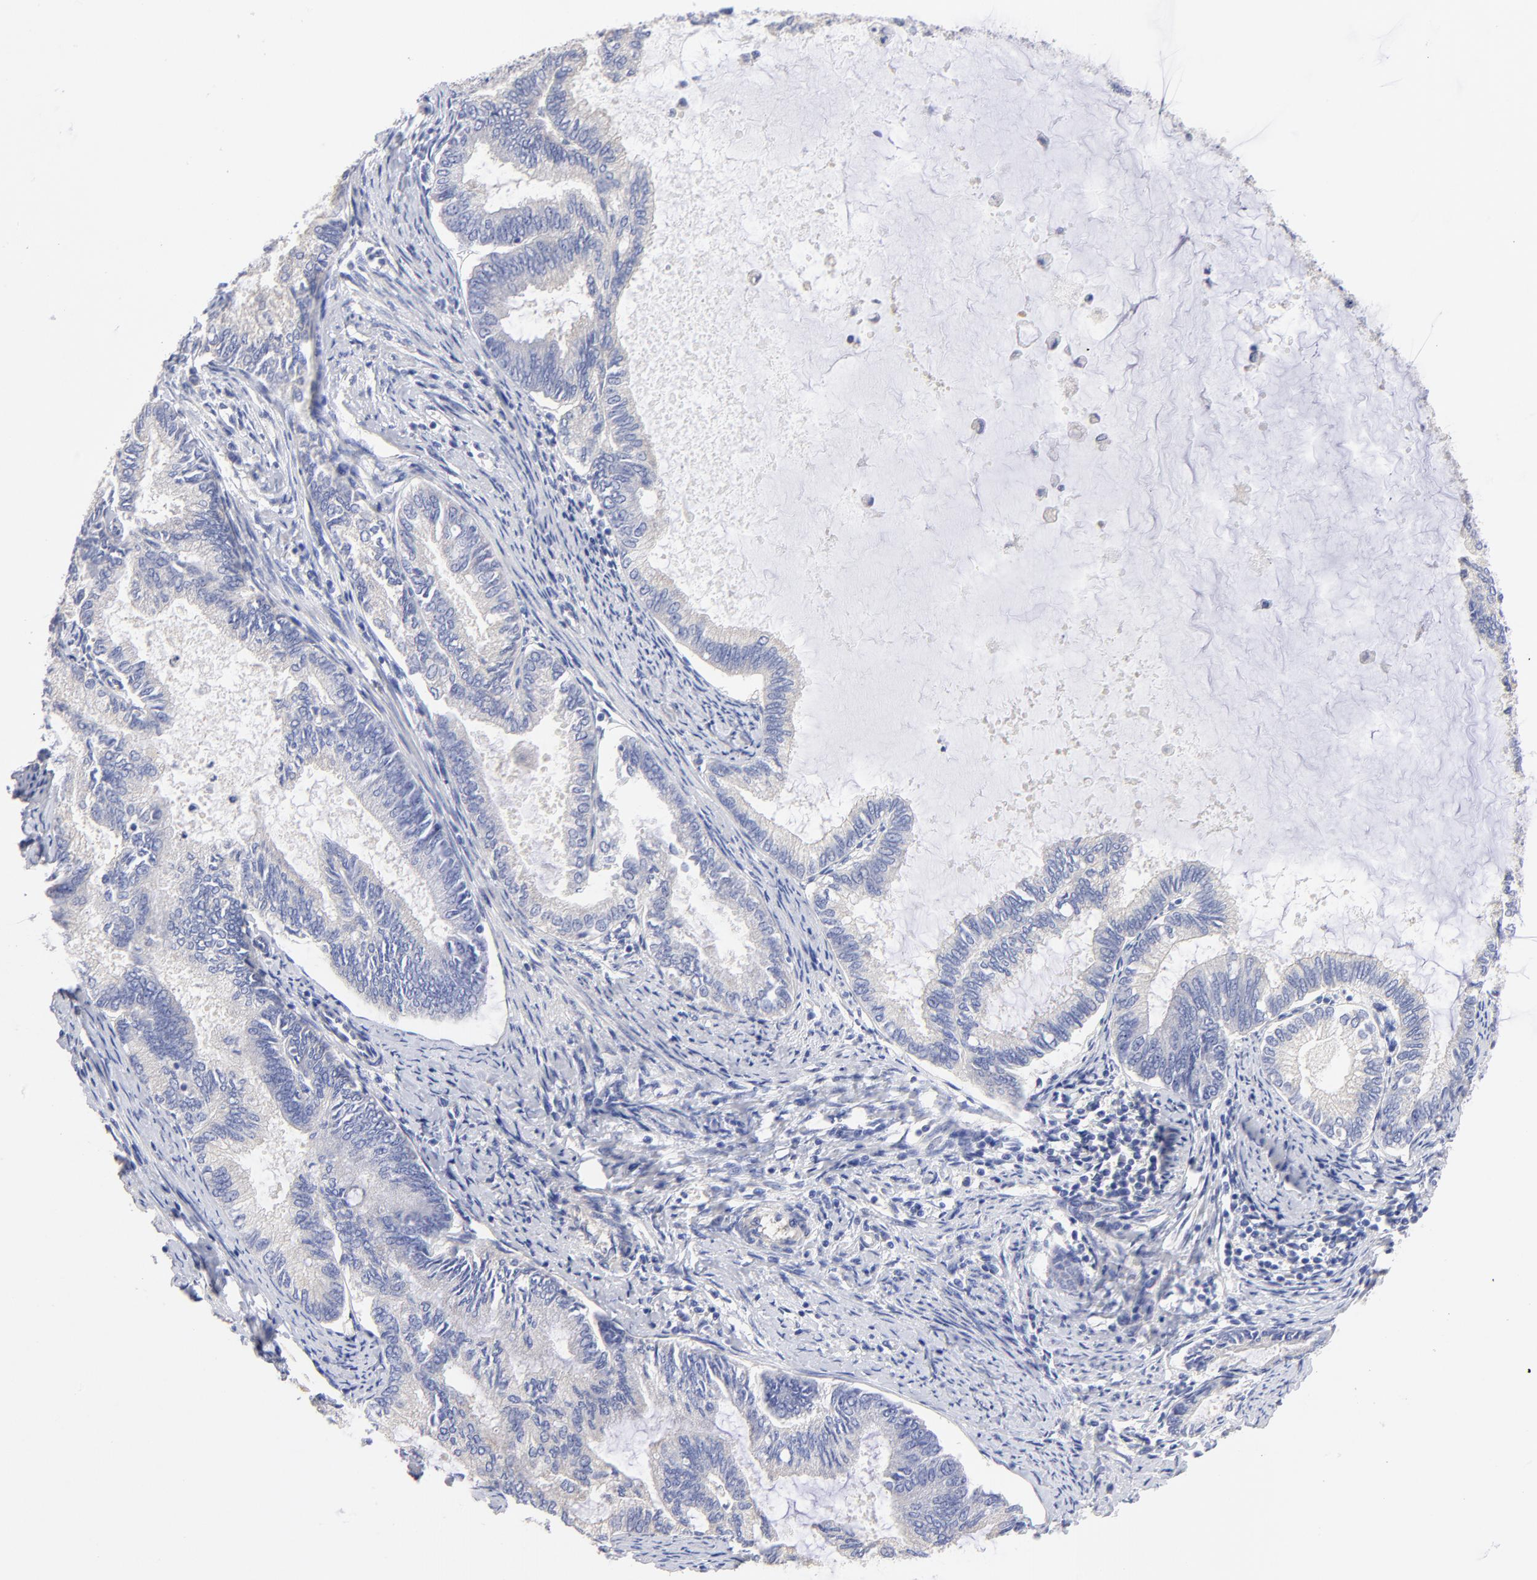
{"staining": {"intensity": "negative", "quantity": "none", "location": "none"}, "tissue": "endometrial cancer", "cell_type": "Tumor cells", "image_type": "cancer", "snomed": [{"axis": "morphology", "description": "Adenocarcinoma, NOS"}, {"axis": "topography", "description": "Endometrium"}], "caption": "IHC histopathology image of endometrial cancer stained for a protein (brown), which displays no positivity in tumor cells.", "gene": "HS3ST1", "patient": {"sex": "female", "age": 86}}